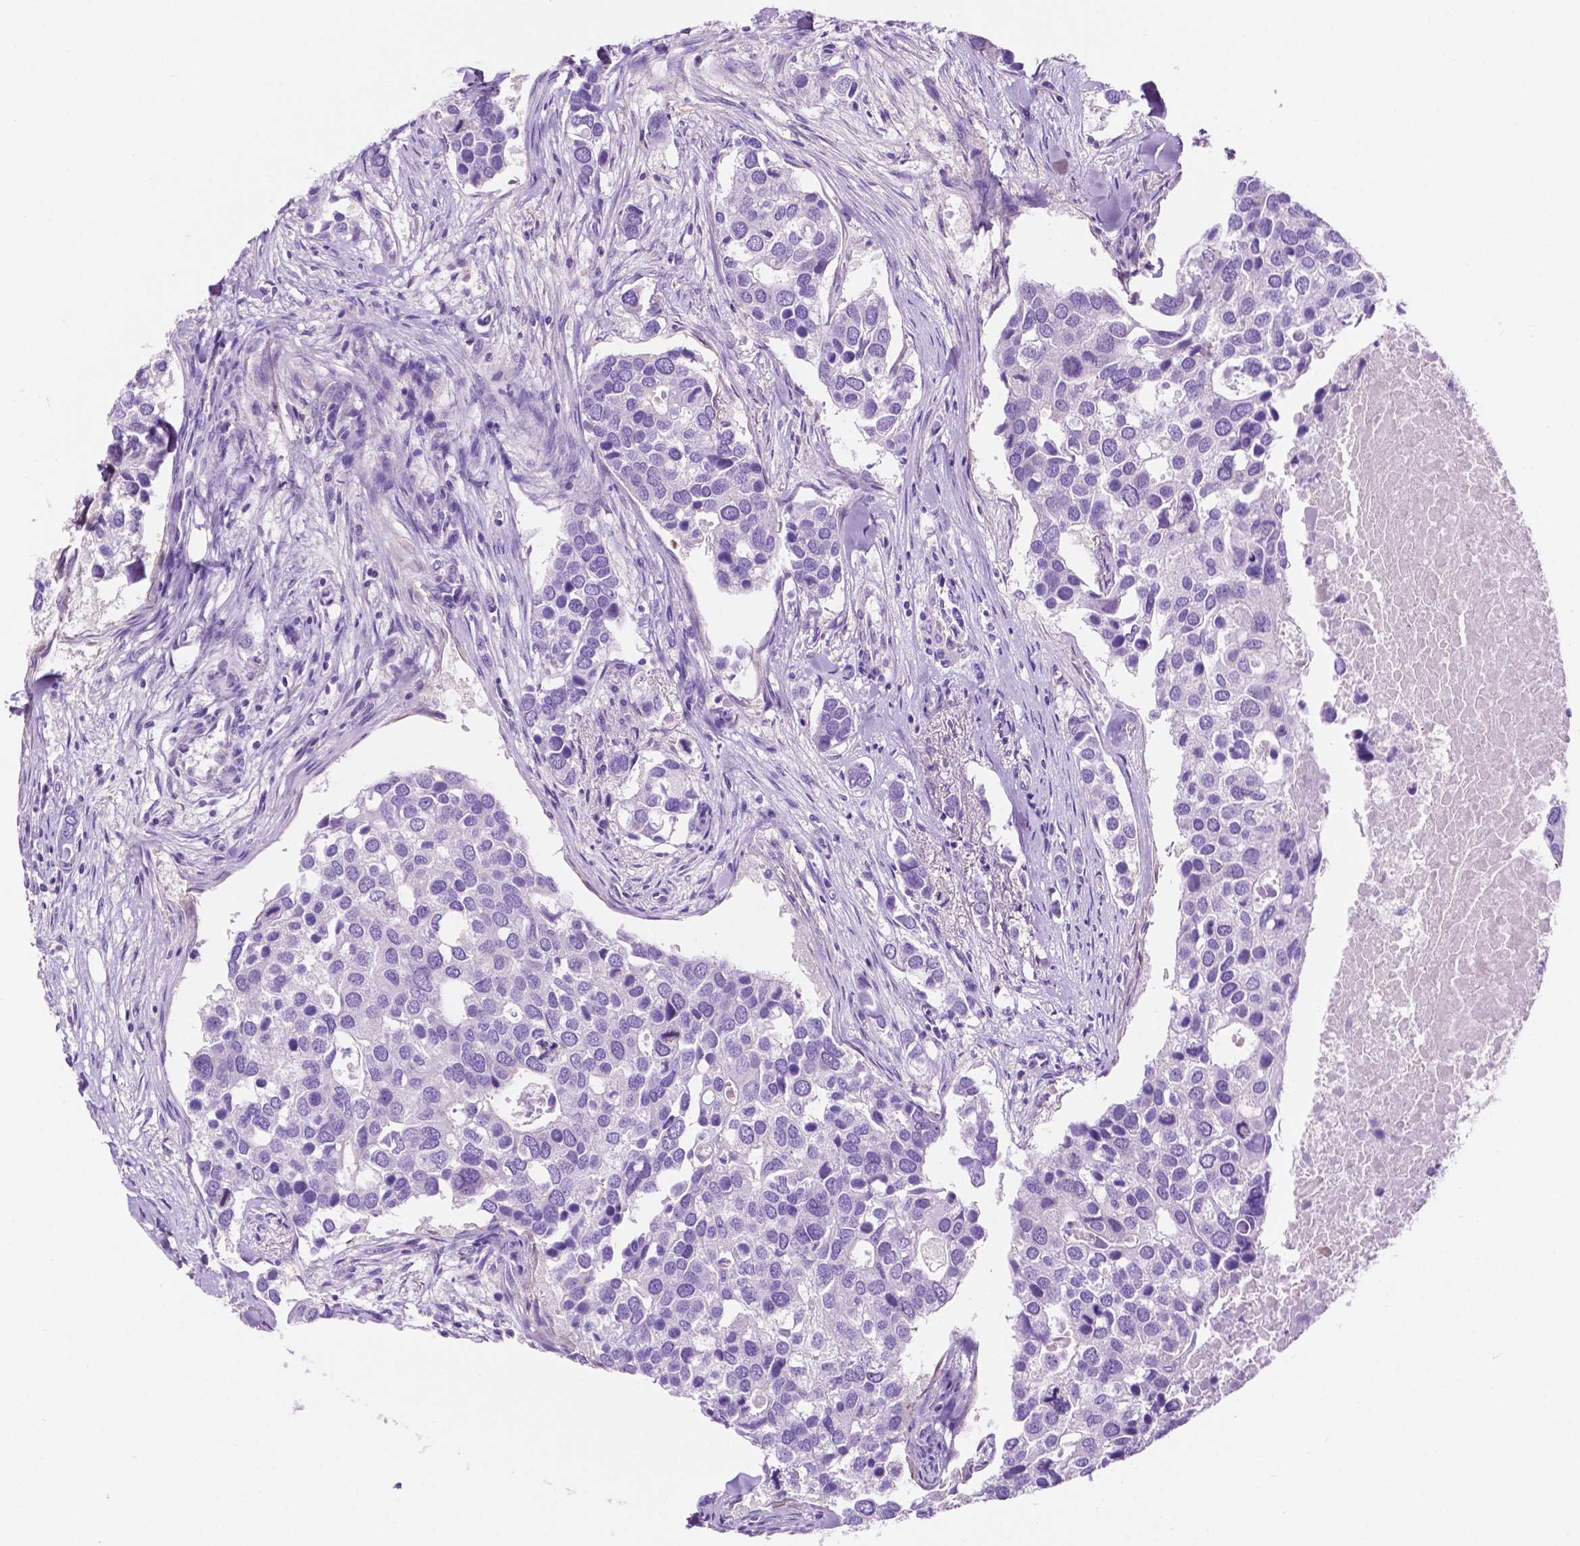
{"staining": {"intensity": "negative", "quantity": "none", "location": "none"}, "tissue": "breast cancer", "cell_type": "Tumor cells", "image_type": "cancer", "snomed": [{"axis": "morphology", "description": "Duct carcinoma"}, {"axis": "topography", "description": "Breast"}], "caption": "An image of breast intraductal carcinoma stained for a protein exhibits no brown staining in tumor cells.", "gene": "IGFN1", "patient": {"sex": "female", "age": 83}}